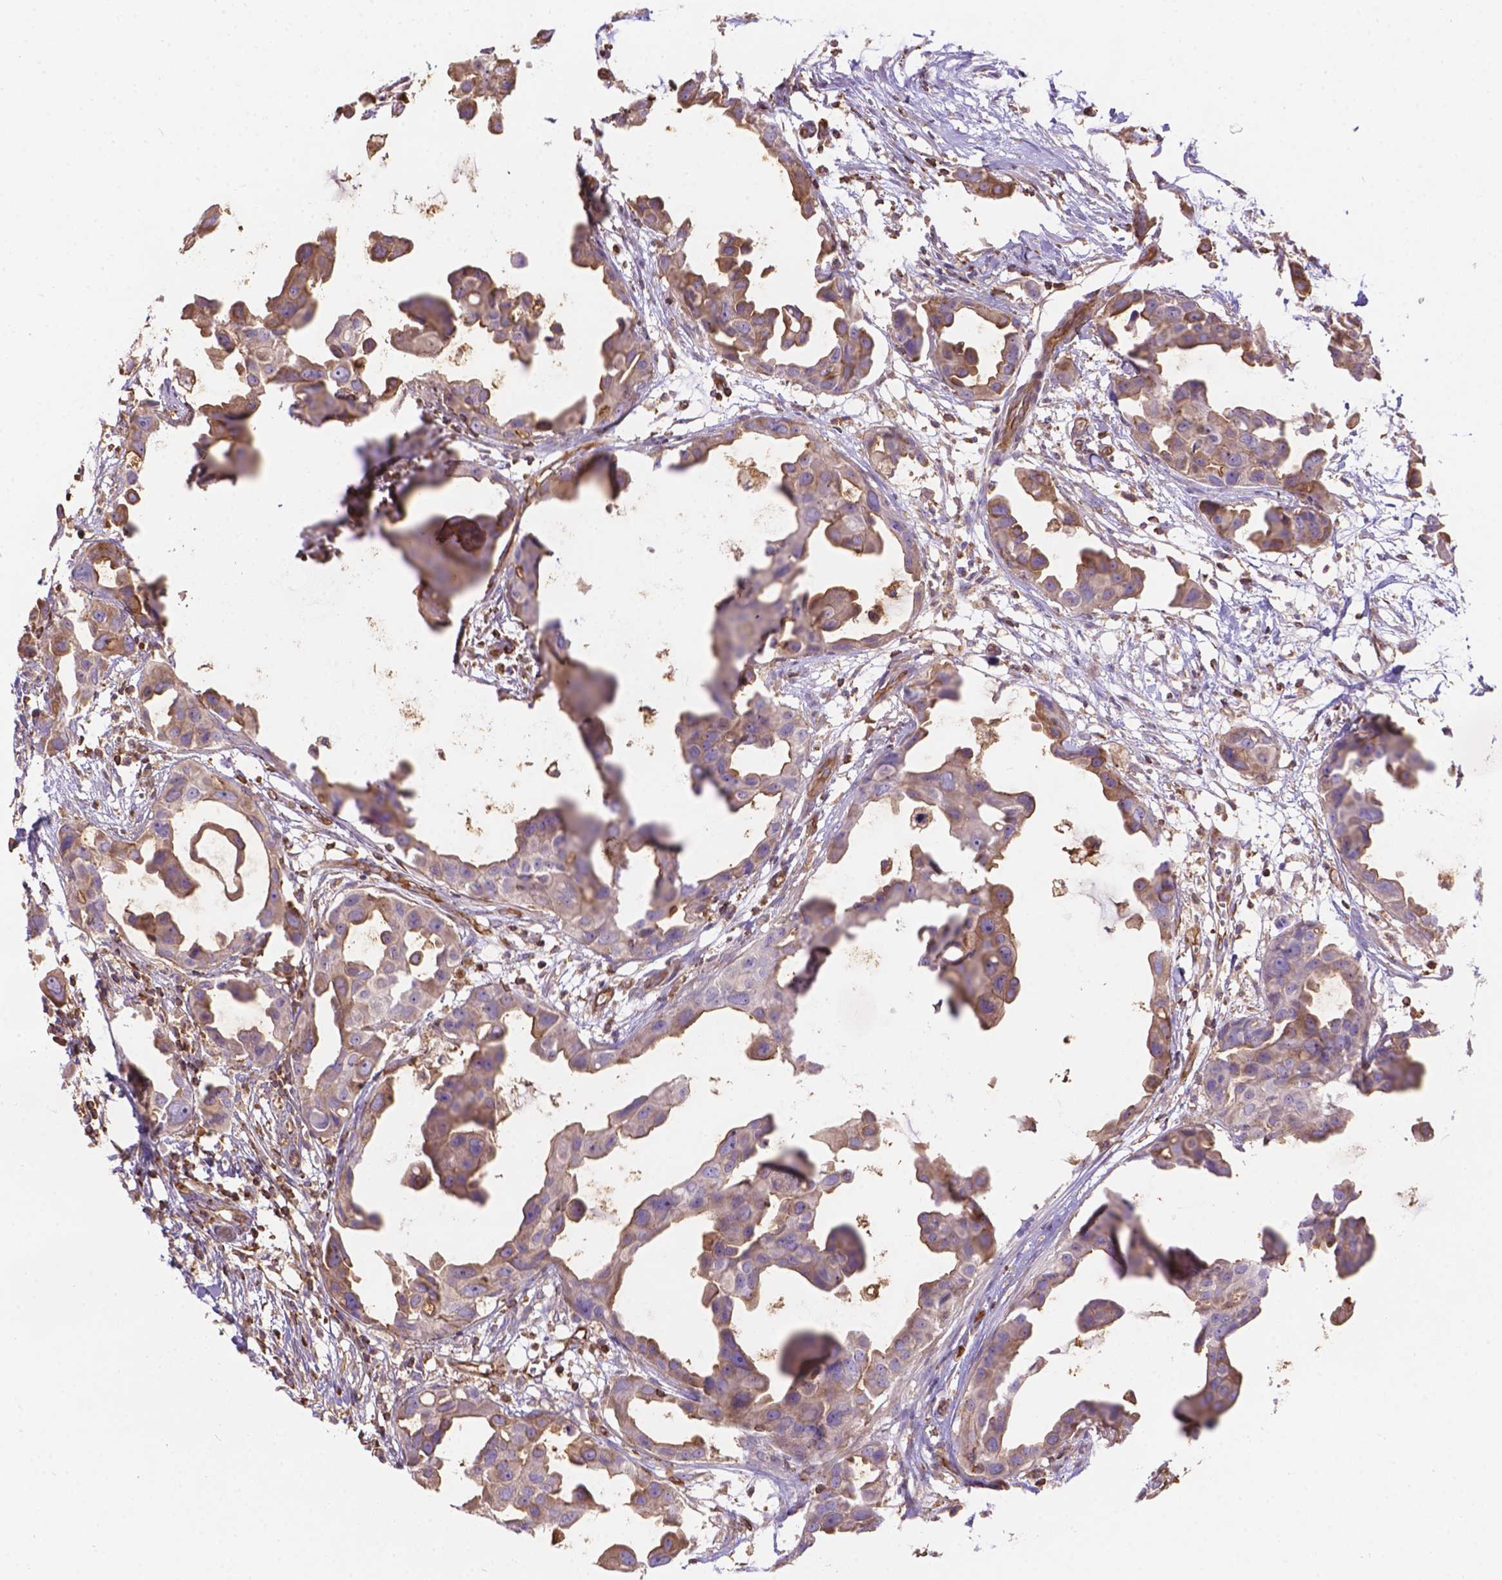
{"staining": {"intensity": "moderate", "quantity": ">75%", "location": "cytoplasmic/membranous"}, "tissue": "breast cancer", "cell_type": "Tumor cells", "image_type": "cancer", "snomed": [{"axis": "morphology", "description": "Duct carcinoma"}, {"axis": "topography", "description": "Breast"}], "caption": "Tumor cells show medium levels of moderate cytoplasmic/membranous positivity in about >75% of cells in human breast cancer.", "gene": "DMWD", "patient": {"sex": "female", "age": 38}}